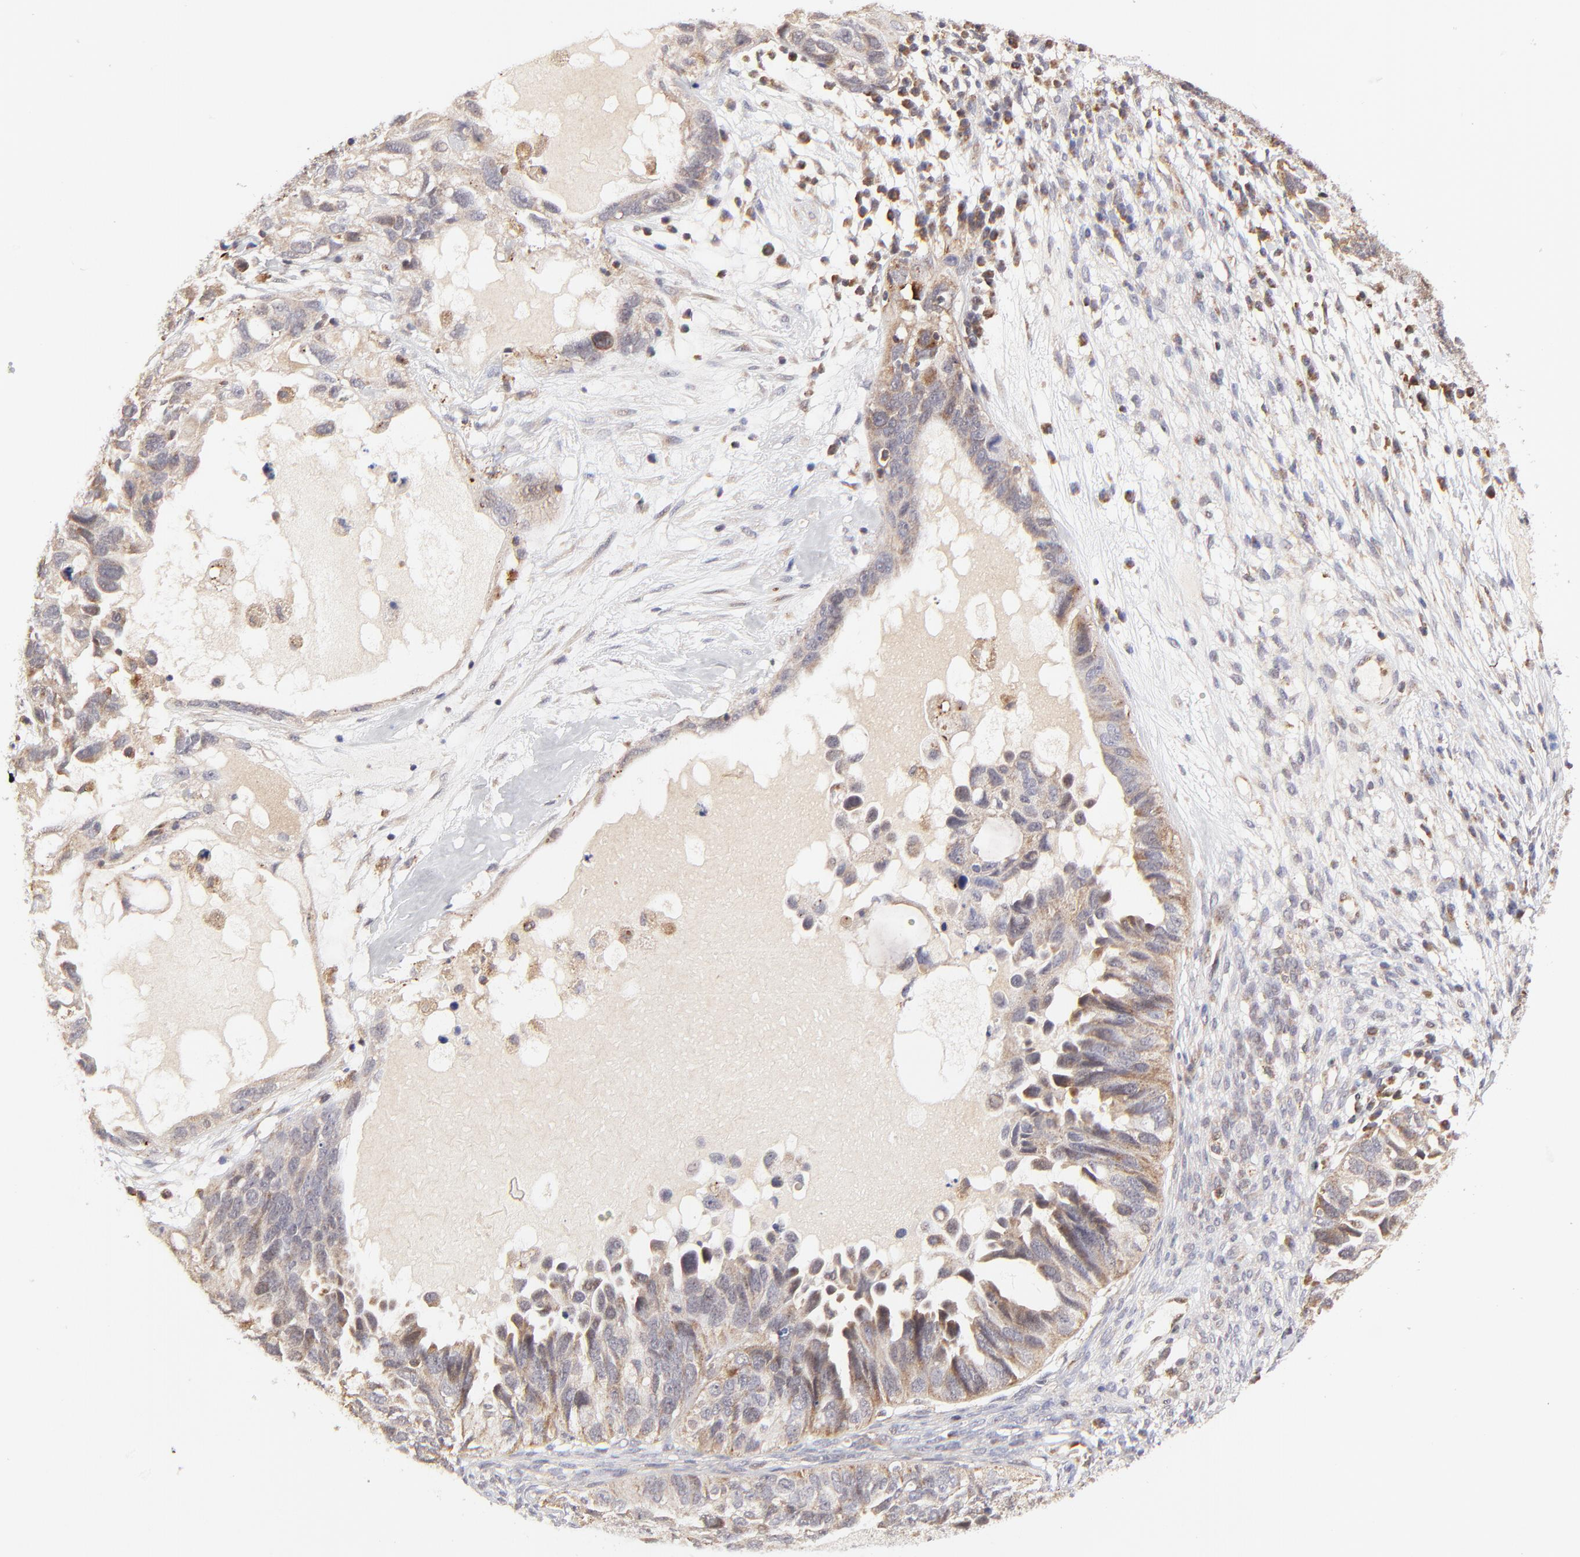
{"staining": {"intensity": "weak", "quantity": "<25%", "location": "cytoplasmic/membranous"}, "tissue": "ovarian cancer", "cell_type": "Tumor cells", "image_type": "cancer", "snomed": [{"axis": "morphology", "description": "Cystadenocarcinoma, serous, NOS"}, {"axis": "topography", "description": "Ovary"}], "caption": "Tumor cells are negative for brown protein staining in ovarian cancer (serous cystadenocarcinoma). (Stains: DAB (3,3'-diaminobenzidine) immunohistochemistry with hematoxylin counter stain, Microscopy: brightfield microscopy at high magnification).", "gene": "MAP2K7", "patient": {"sex": "female", "age": 82}}